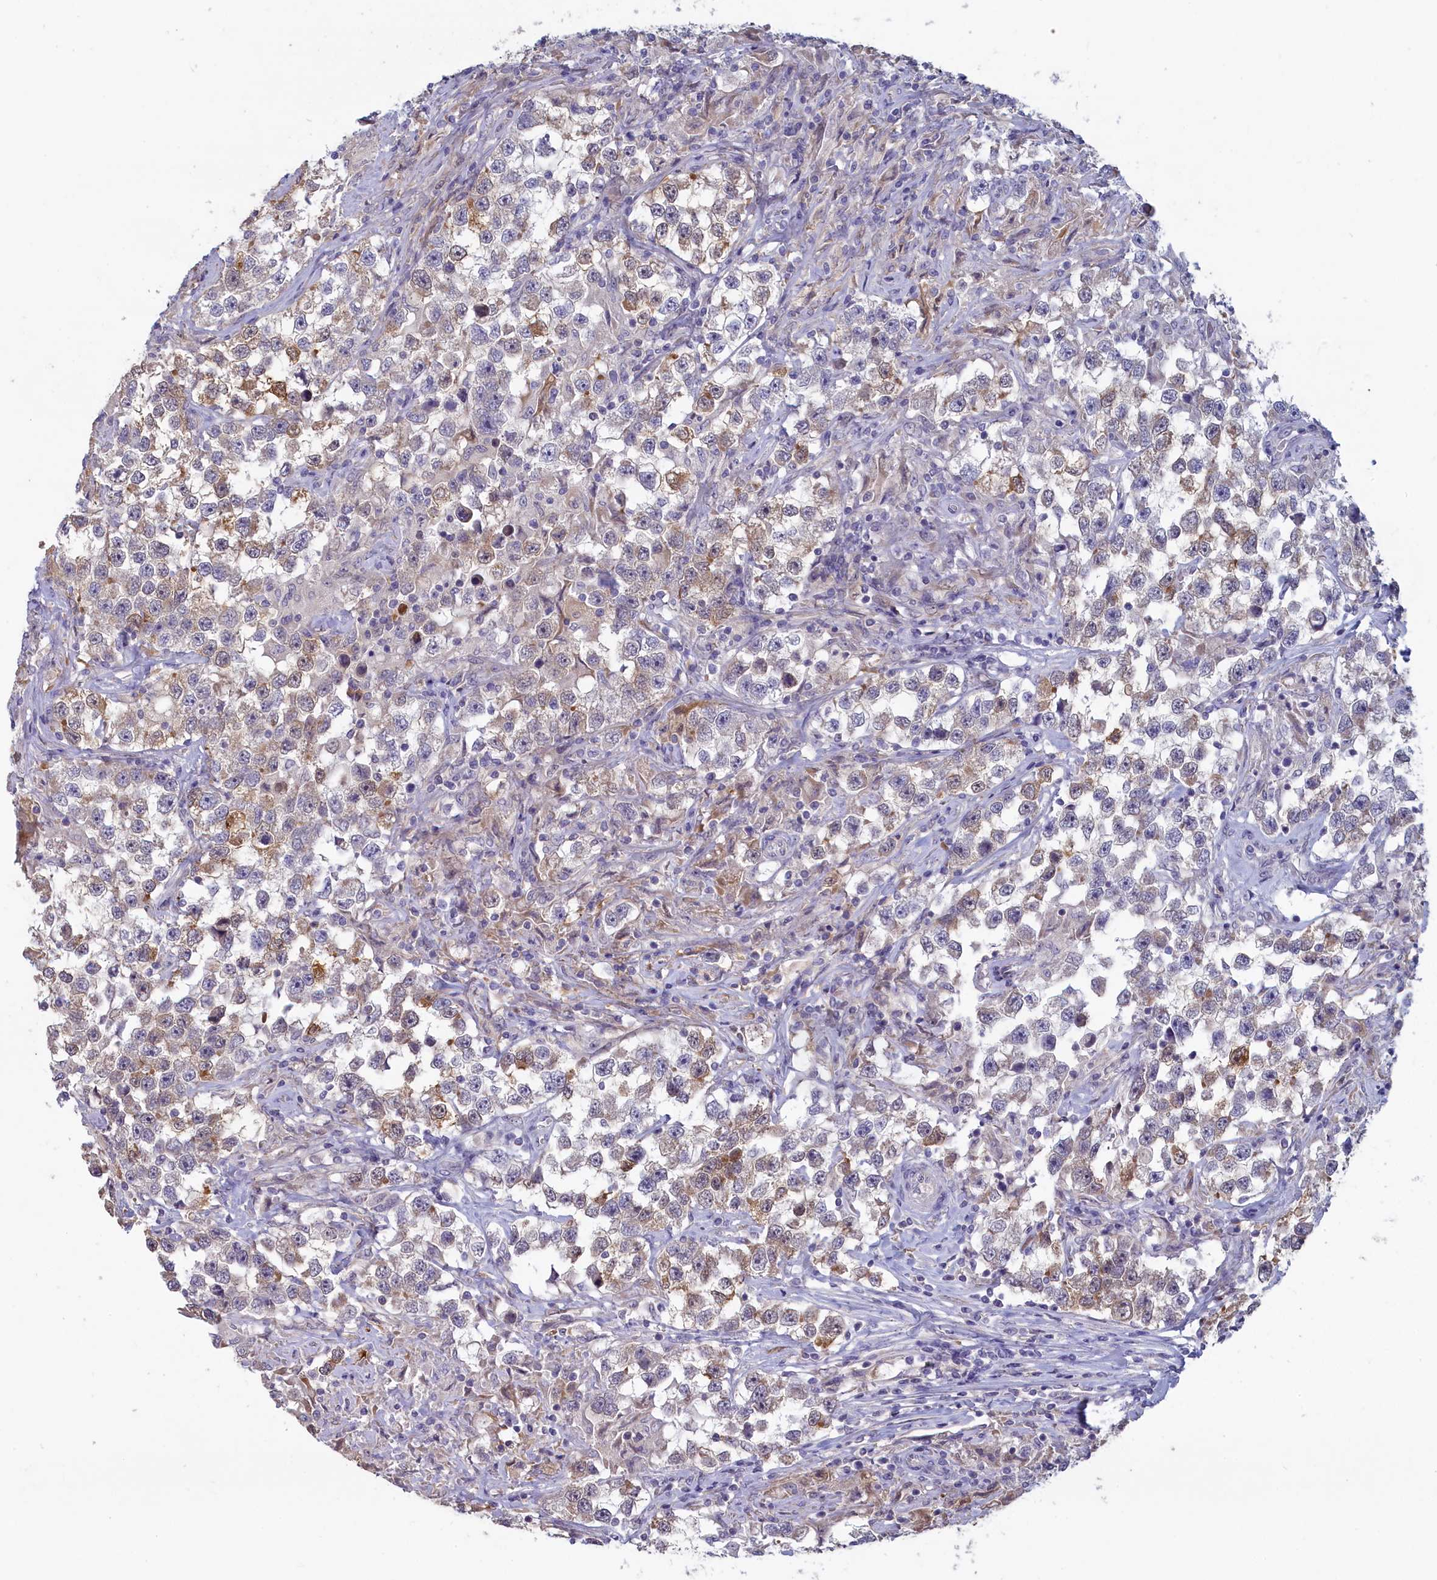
{"staining": {"intensity": "strong", "quantity": "<25%", "location": "cytoplasmic/membranous,nuclear"}, "tissue": "testis cancer", "cell_type": "Tumor cells", "image_type": "cancer", "snomed": [{"axis": "morphology", "description": "Seminoma, NOS"}, {"axis": "topography", "description": "Testis"}], "caption": "Immunohistochemical staining of testis cancer (seminoma) reveals strong cytoplasmic/membranous and nuclear protein positivity in approximately <25% of tumor cells.", "gene": "UCHL3", "patient": {"sex": "male", "age": 46}}